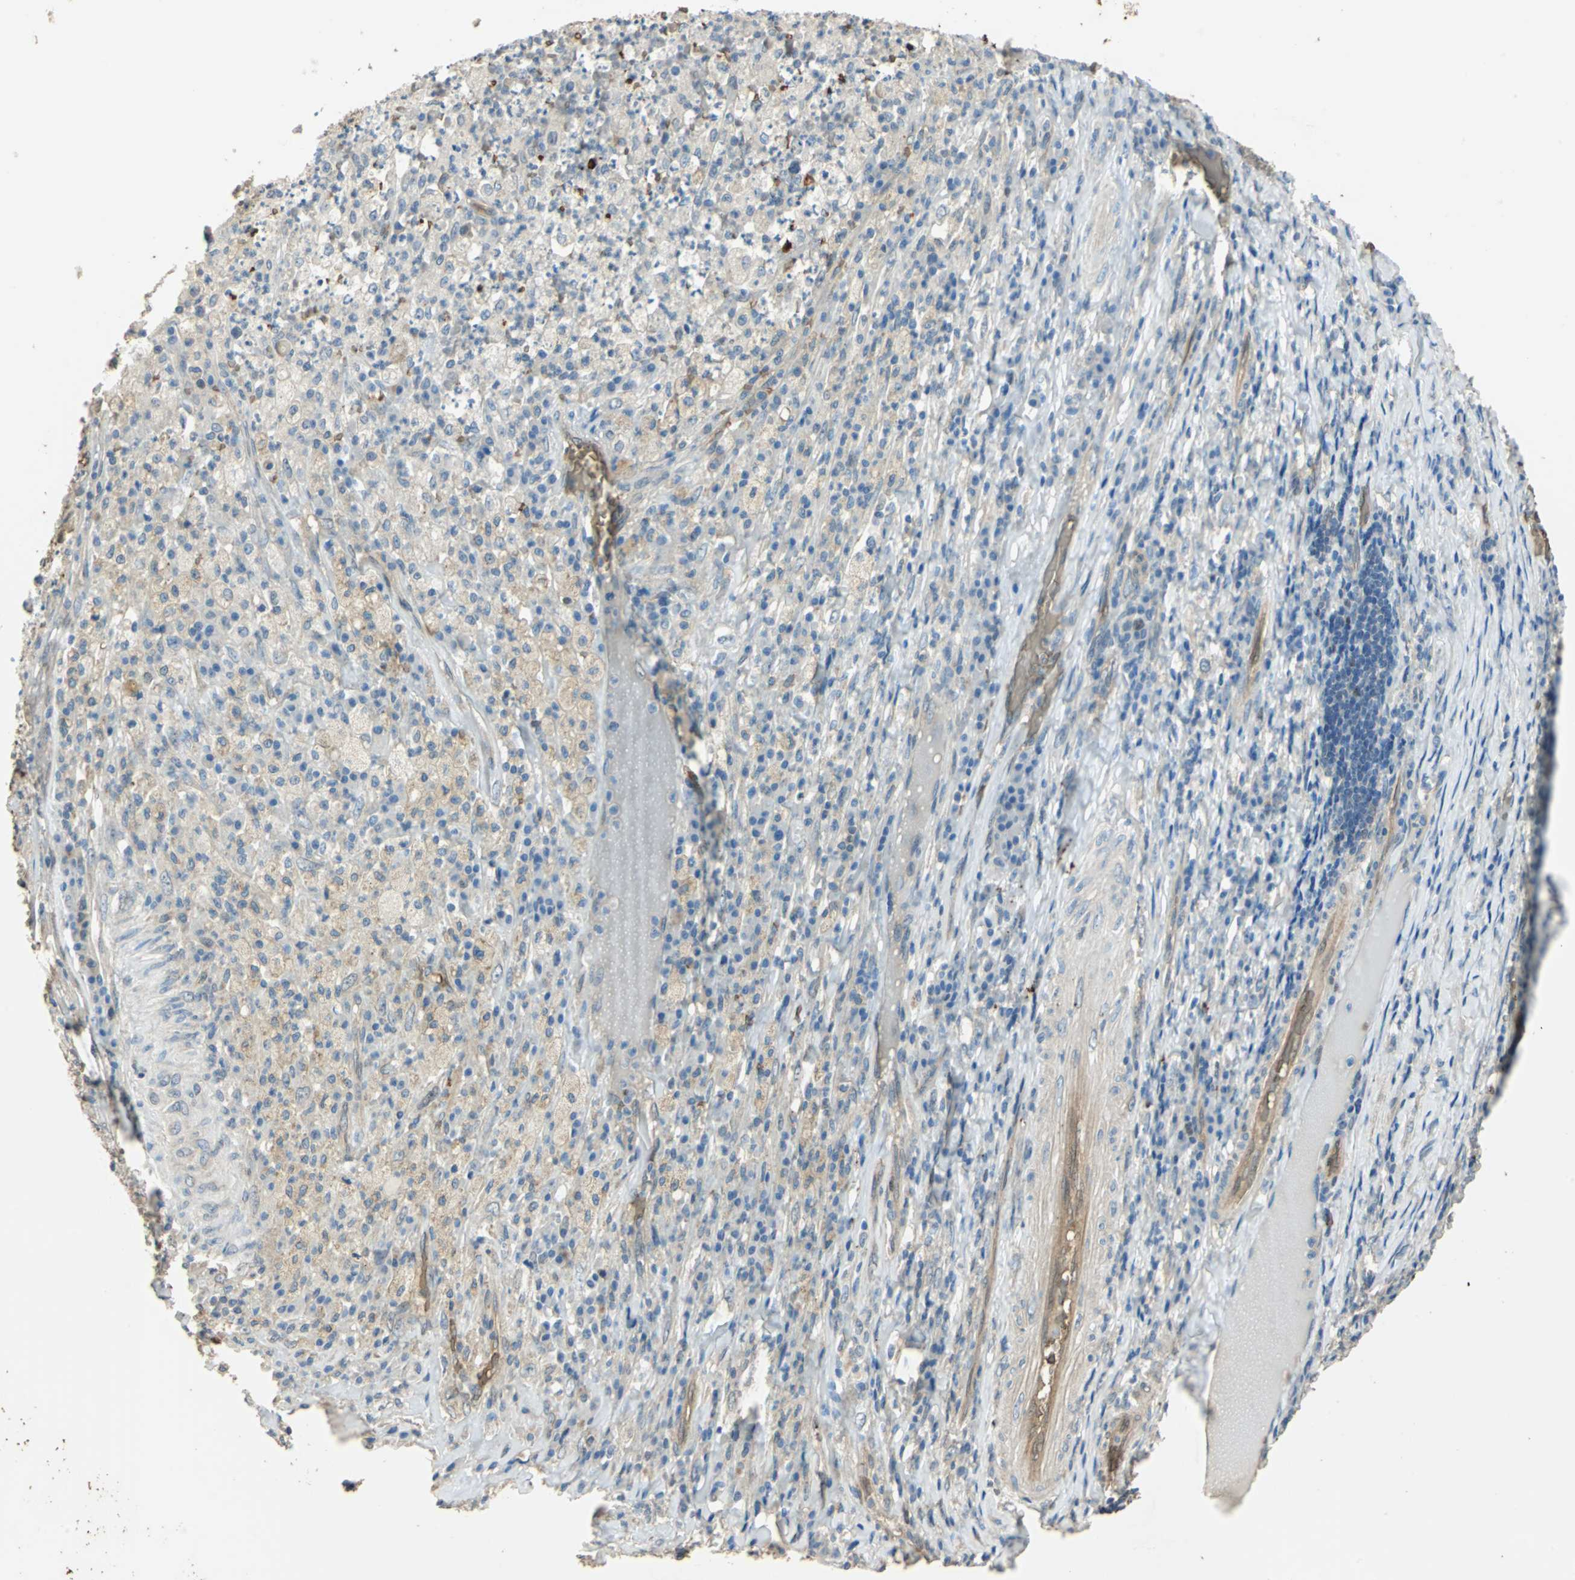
{"staining": {"intensity": "weak", "quantity": "25%-75%", "location": "cytoplasmic/membranous"}, "tissue": "testis cancer", "cell_type": "Tumor cells", "image_type": "cancer", "snomed": [{"axis": "morphology", "description": "Necrosis, NOS"}, {"axis": "morphology", "description": "Carcinoma, Embryonal, NOS"}, {"axis": "topography", "description": "Testis"}], "caption": "Human testis cancer (embryonal carcinoma) stained with a protein marker exhibits weak staining in tumor cells.", "gene": "DDAH1", "patient": {"sex": "male", "age": 19}}